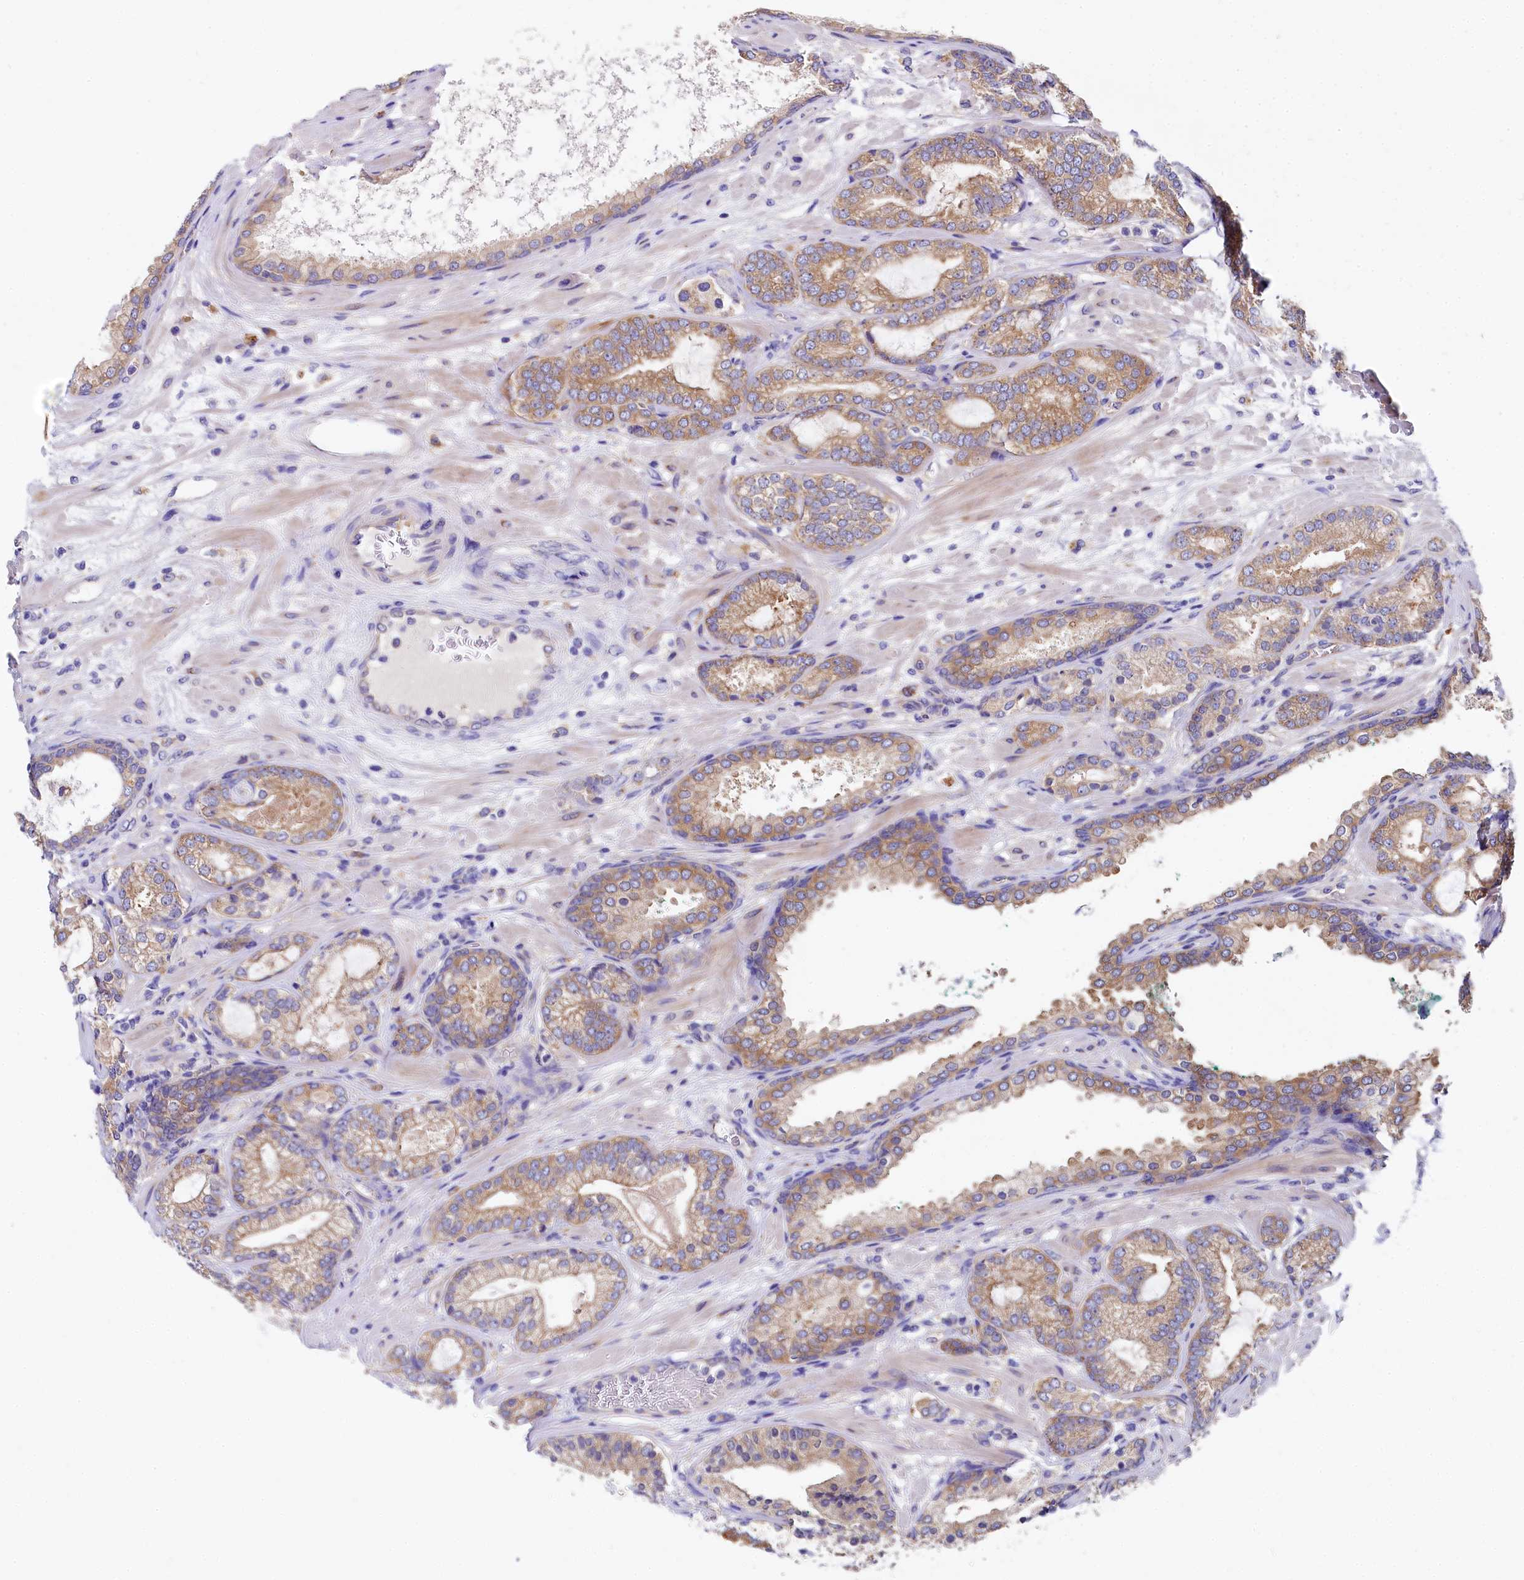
{"staining": {"intensity": "moderate", "quantity": ">75%", "location": "cytoplasmic/membranous"}, "tissue": "prostate cancer", "cell_type": "Tumor cells", "image_type": "cancer", "snomed": [{"axis": "morphology", "description": "Adenocarcinoma, High grade"}, {"axis": "topography", "description": "Prostate"}], "caption": "Human prostate high-grade adenocarcinoma stained with a brown dye demonstrates moderate cytoplasmic/membranous positive positivity in about >75% of tumor cells.", "gene": "QARS1", "patient": {"sex": "male", "age": 60}}